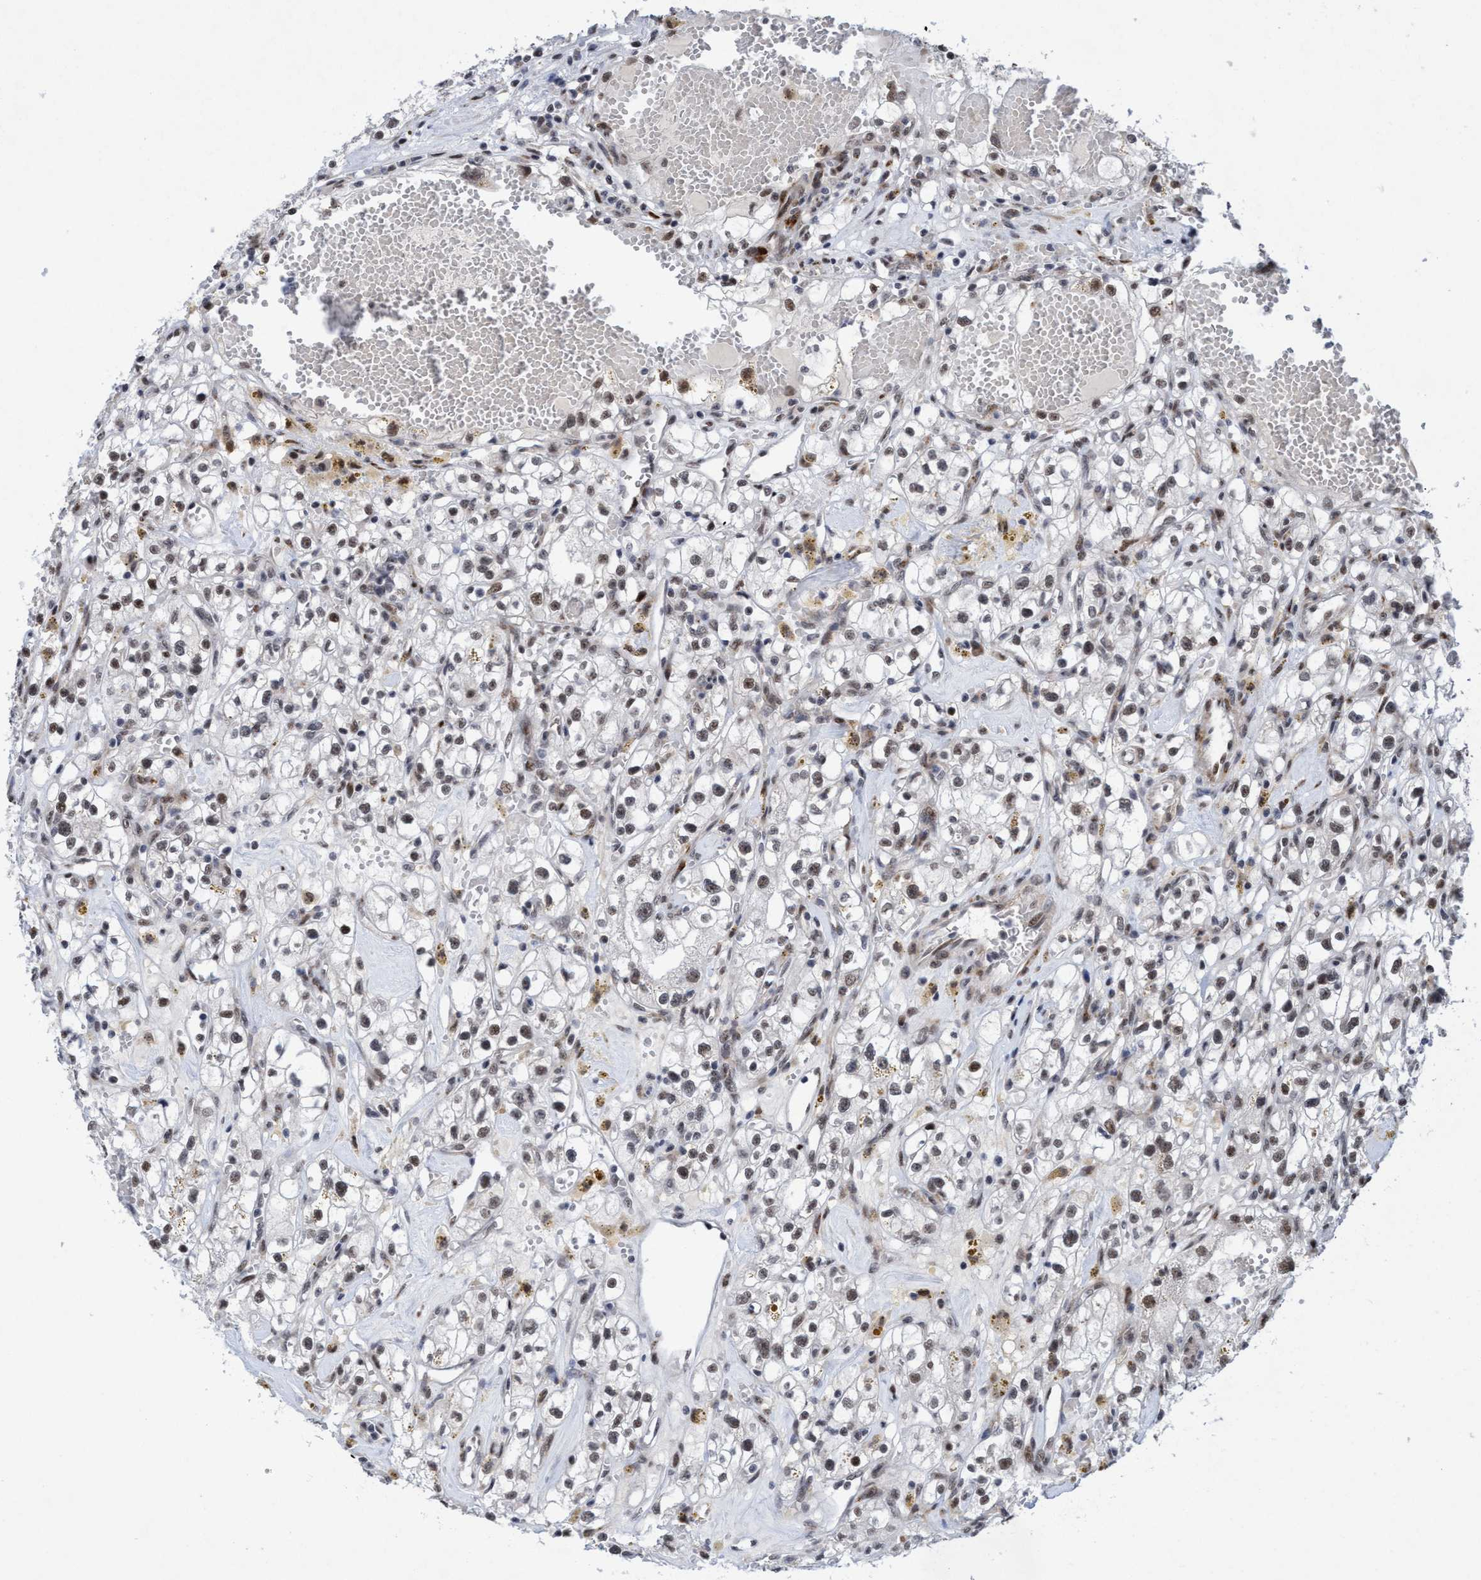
{"staining": {"intensity": "weak", "quantity": ">75%", "location": "nuclear"}, "tissue": "renal cancer", "cell_type": "Tumor cells", "image_type": "cancer", "snomed": [{"axis": "morphology", "description": "Adenocarcinoma, NOS"}, {"axis": "topography", "description": "Kidney"}], "caption": "IHC staining of renal cancer (adenocarcinoma), which exhibits low levels of weak nuclear expression in about >75% of tumor cells indicating weak nuclear protein staining. The staining was performed using DAB (3,3'-diaminobenzidine) (brown) for protein detection and nuclei were counterstained in hematoxylin (blue).", "gene": "GLT6D1", "patient": {"sex": "male", "age": 56}}